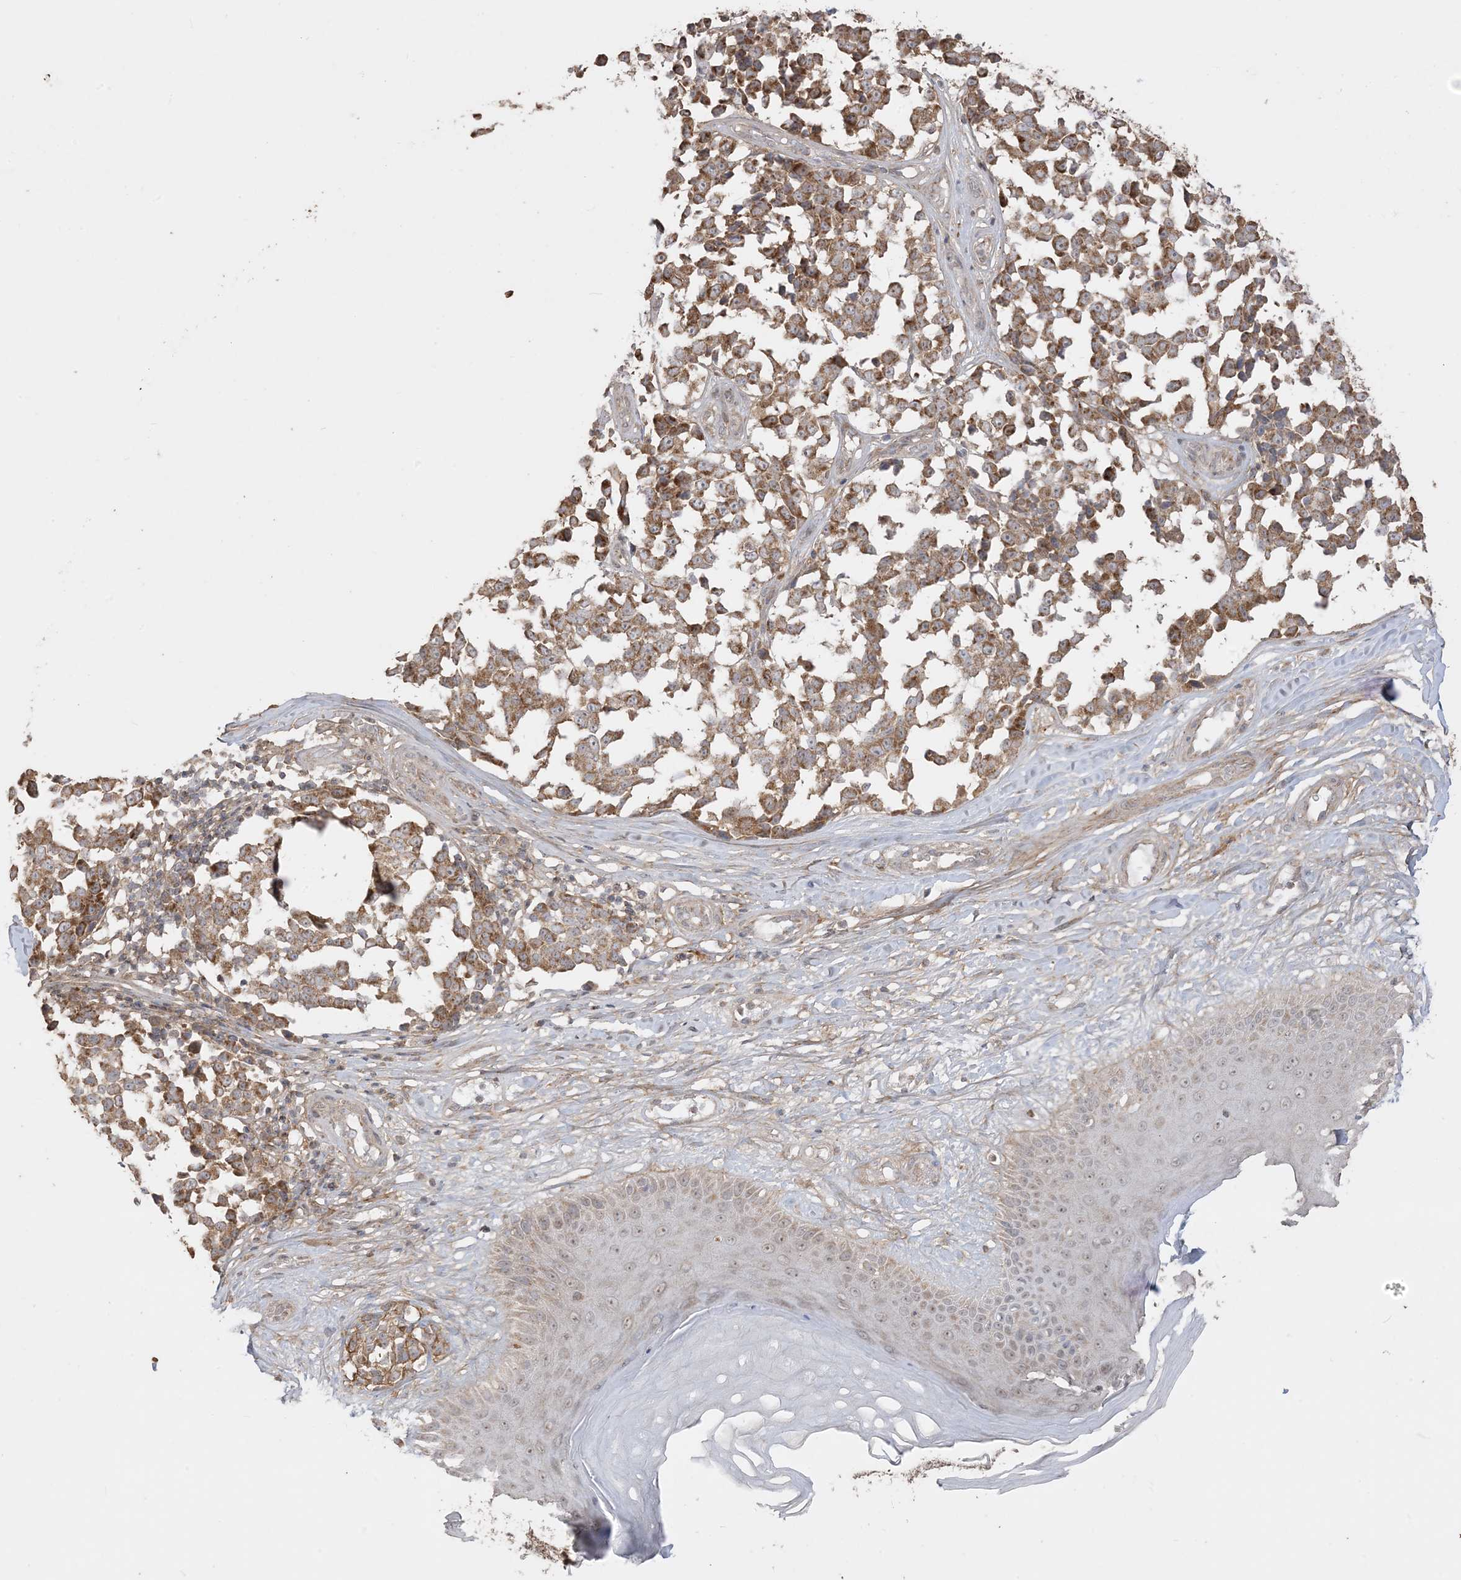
{"staining": {"intensity": "strong", "quantity": ">75%", "location": "cytoplasmic/membranous"}, "tissue": "melanoma", "cell_type": "Tumor cells", "image_type": "cancer", "snomed": [{"axis": "morphology", "description": "Malignant melanoma, NOS"}, {"axis": "topography", "description": "Skin"}], "caption": "Brown immunohistochemical staining in human malignant melanoma exhibits strong cytoplasmic/membranous positivity in about >75% of tumor cells. (Brightfield microscopy of DAB IHC at high magnification).", "gene": "SIRT3", "patient": {"sex": "female", "age": 64}}